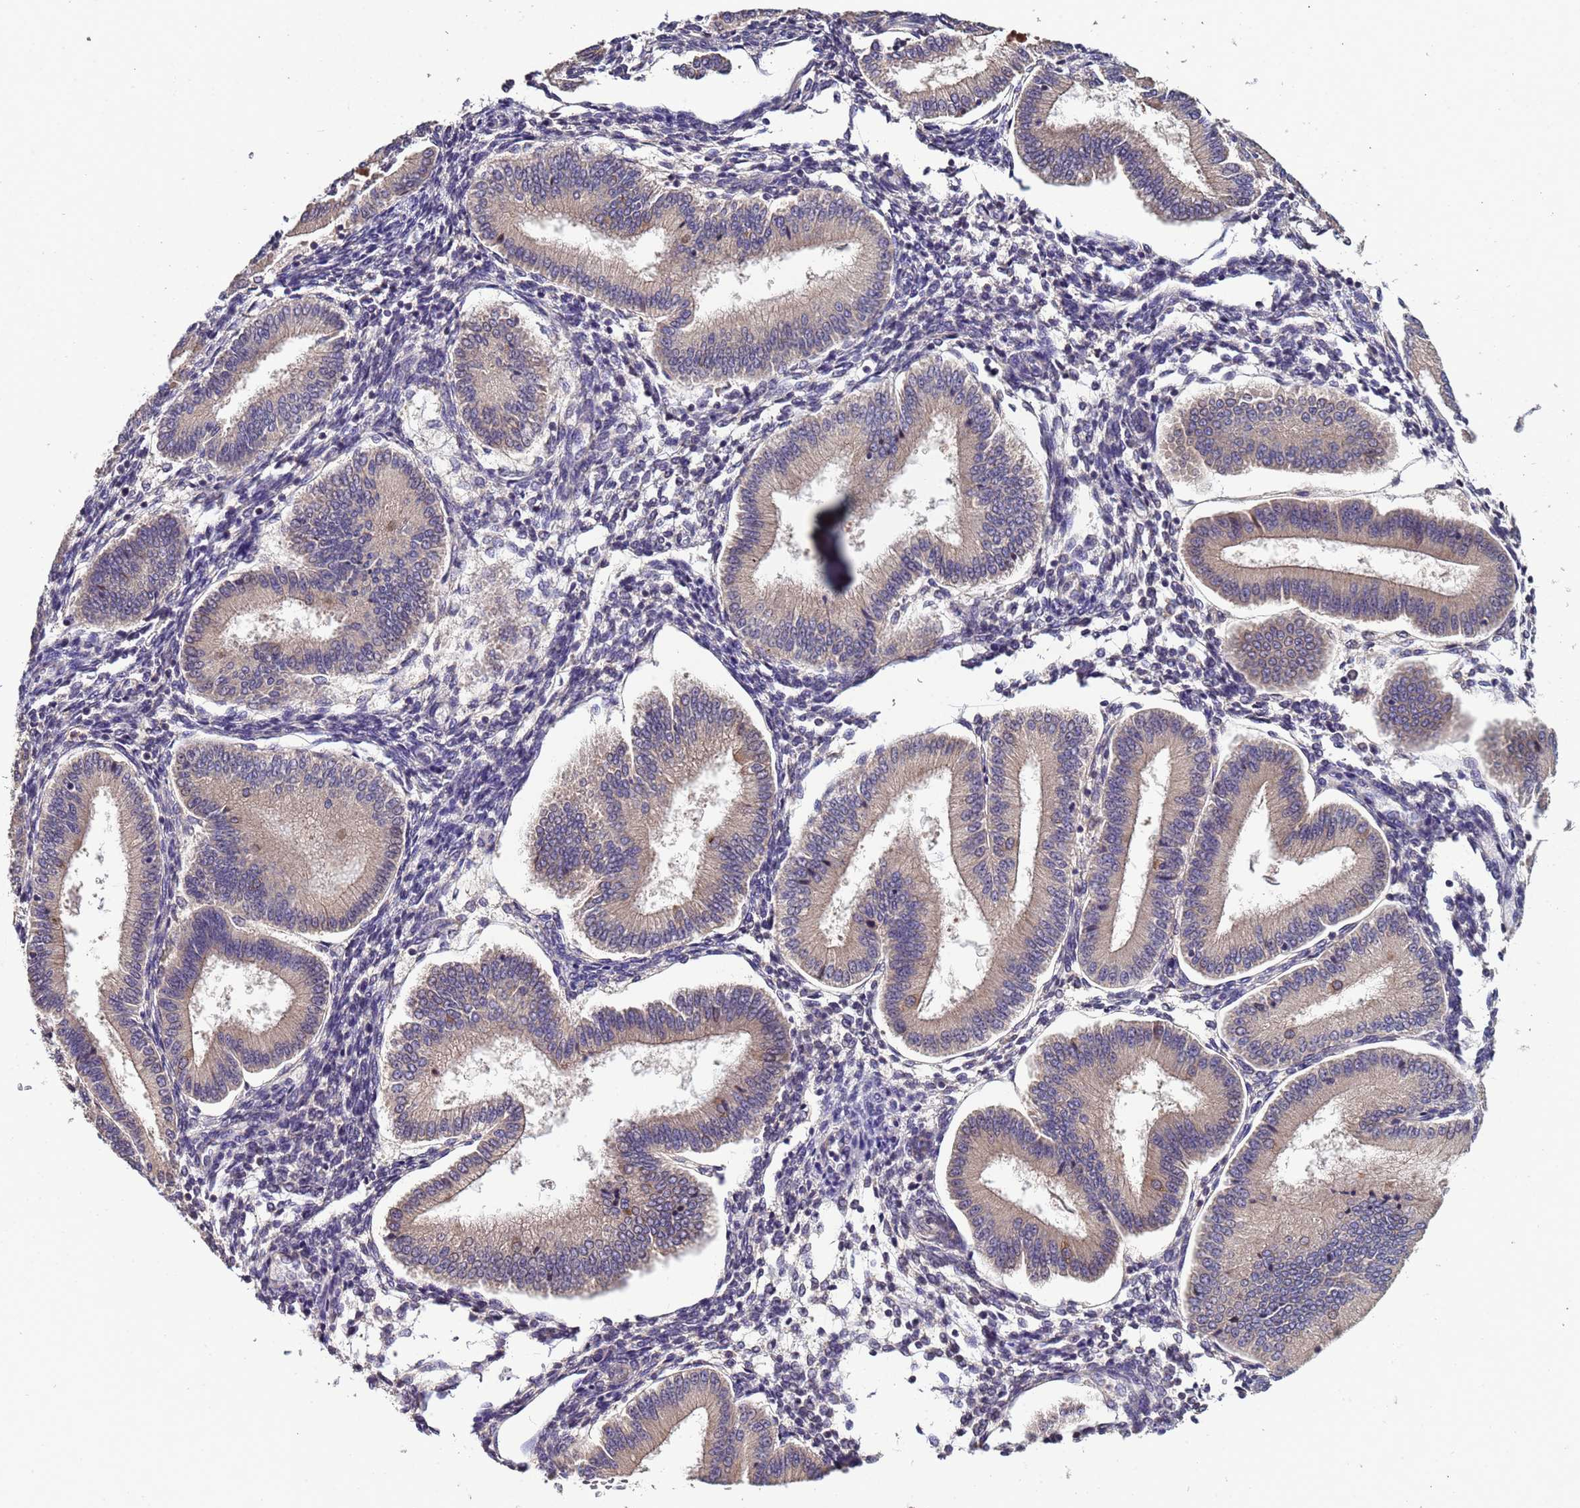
{"staining": {"intensity": "negative", "quantity": "none", "location": "none"}, "tissue": "endometrium", "cell_type": "Cells in endometrial stroma", "image_type": "normal", "snomed": [{"axis": "morphology", "description": "Normal tissue, NOS"}, {"axis": "topography", "description": "Endometrium"}], "caption": "Immunohistochemistry micrograph of benign endometrium: endometrium stained with DAB (3,3'-diaminobenzidine) reveals no significant protein expression in cells in endometrial stroma.", "gene": "ELMOD2", "patient": {"sex": "female", "age": 39}}